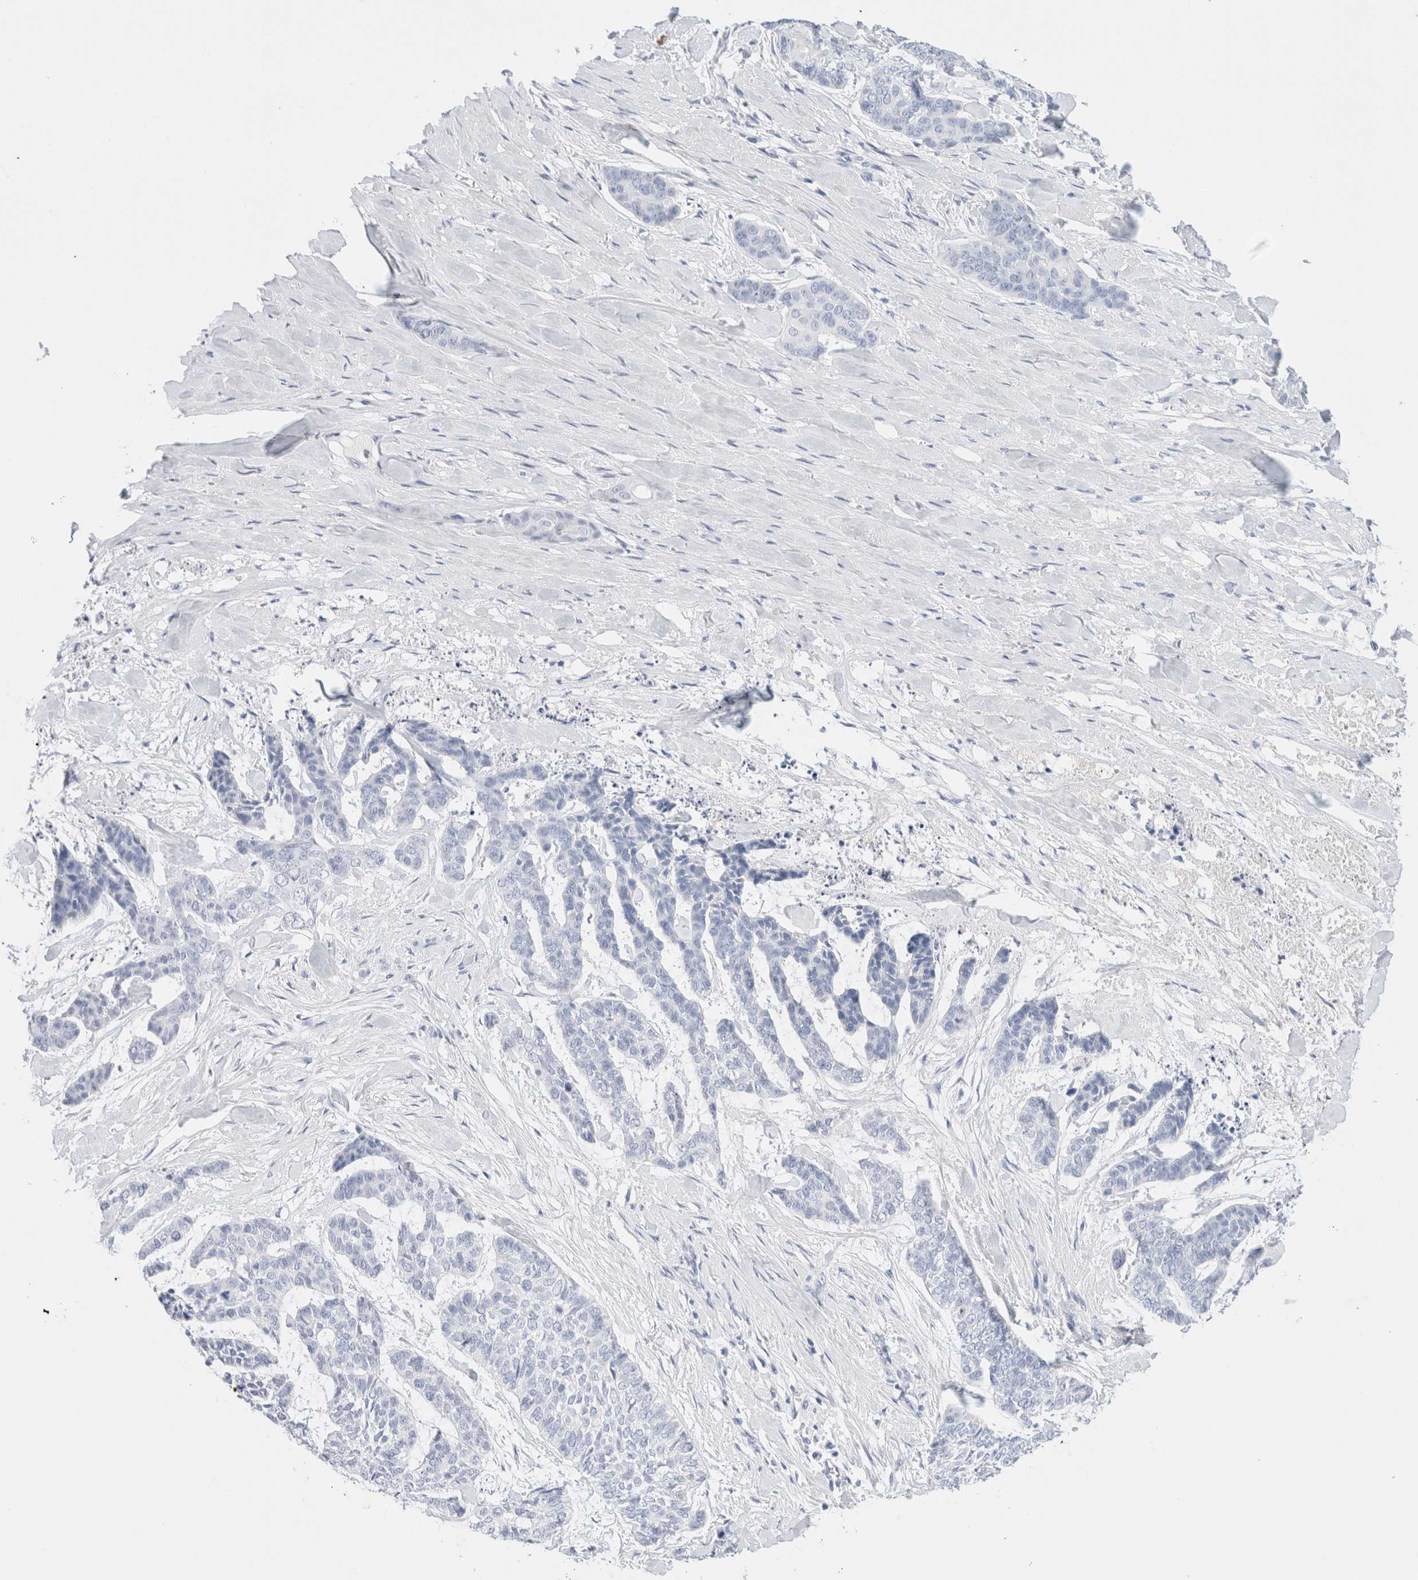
{"staining": {"intensity": "negative", "quantity": "none", "location": "none"}, "tissue": "skin cancer", "cell_type": "Tumor cells", "image_type": "cancer", "snomed": [{"axis": "morphology", "description": "Basal cell carcinoma"}, {"axis": "topography", "description": "Skin"}], "caption": "Skin cancer was stained to show a protein in brown. There is no significant positivity in tumor cells.", "gene": "ARG1", "patient": {"sex": "female", "age": 64}}